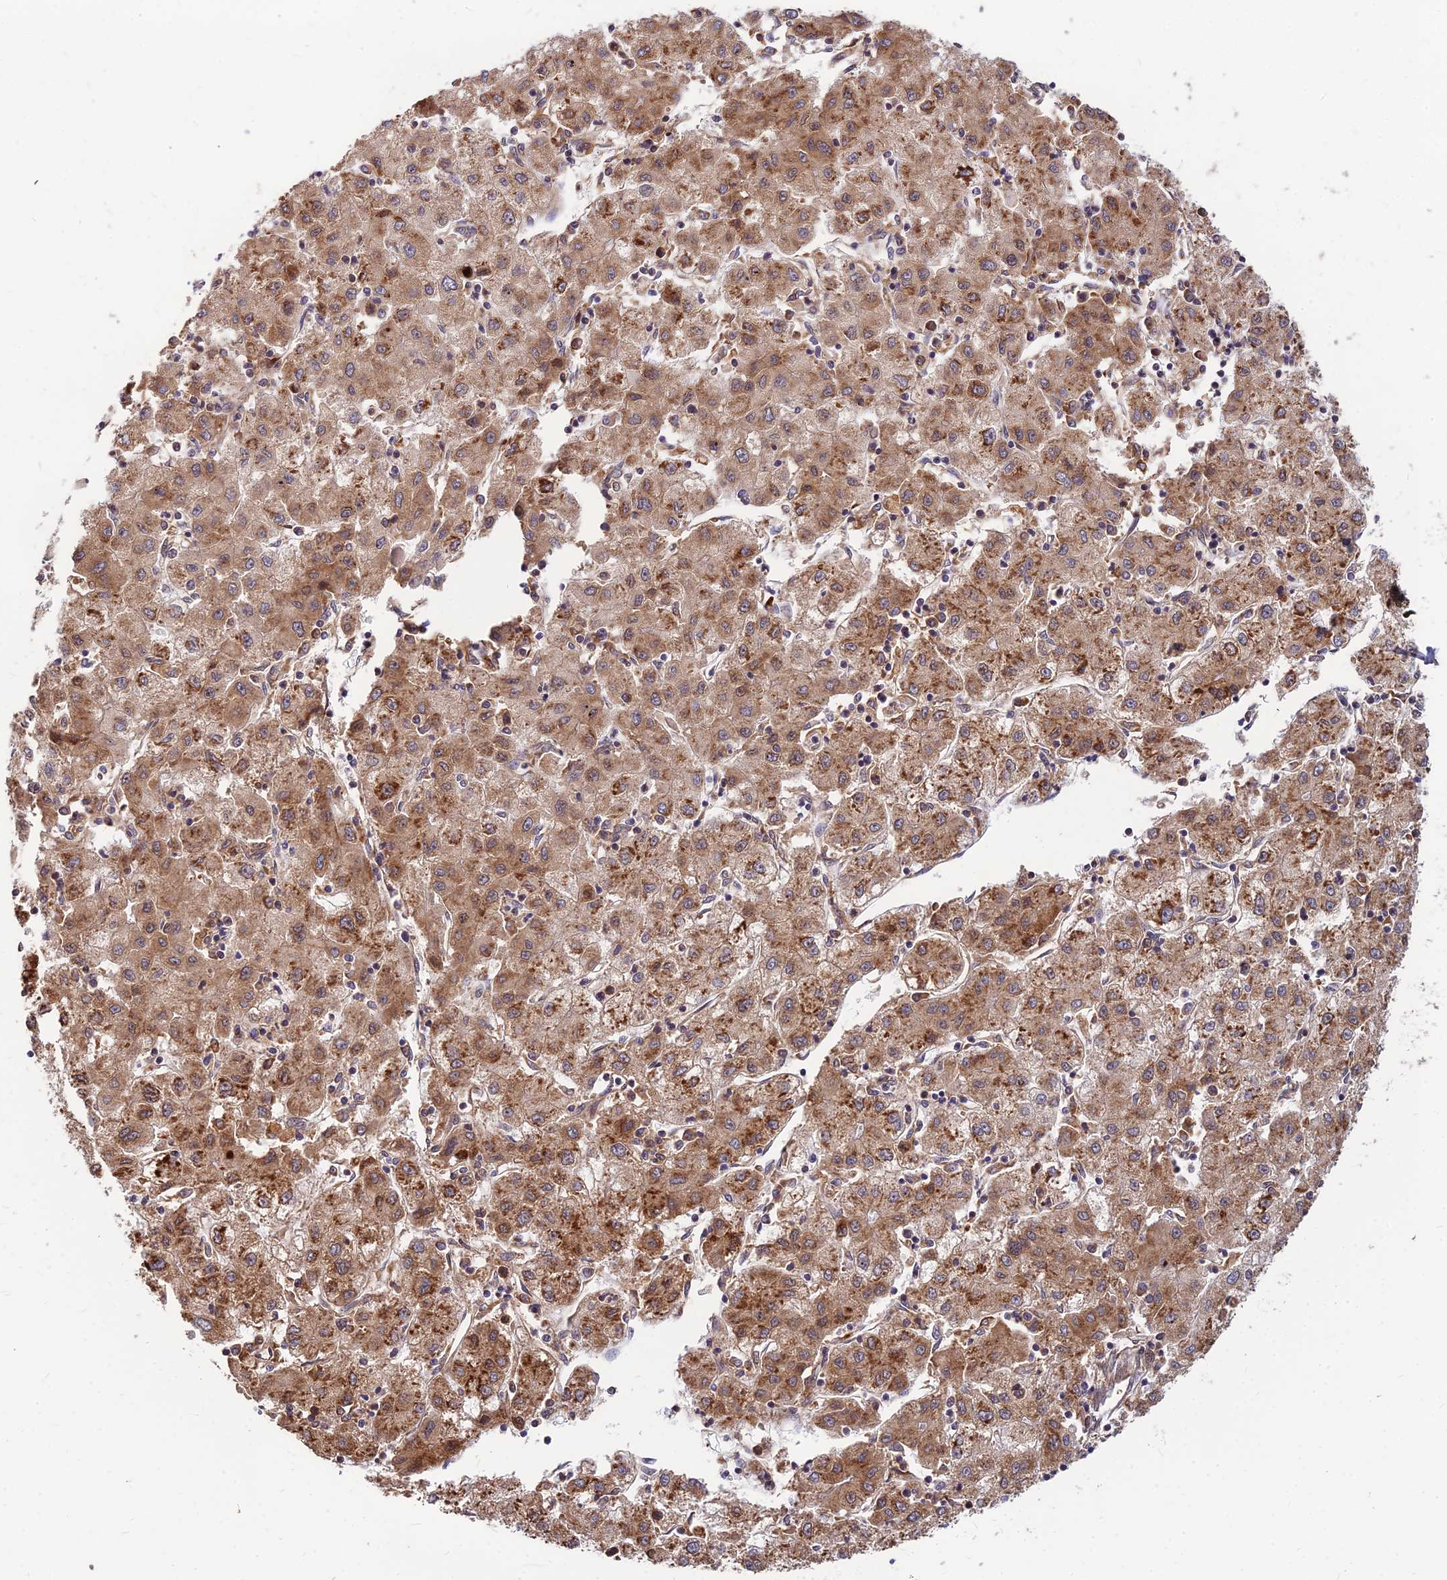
{"staining": {"intensity": "strong", "quantity": ">75%", "location": "cytoplasmic/membranous"}, "tissue": "liver cancer", "cell_type": "Tumor cells", "image_type": "cancer", "snomed": [{"axis": "morphology", "description": "Carcinoma, Hepatocellular, NOS"}, {"axis": "topography", "description": "Liver"}], "caption": "Liver hepatocellular carcinoma stained with immunohistochemistry exhibits strong cytoplasmic/membranous positivity in approximately >75% of tumor cells.", "gene": "CCT6B", "patient": {"sex": "male", "age": 72}}